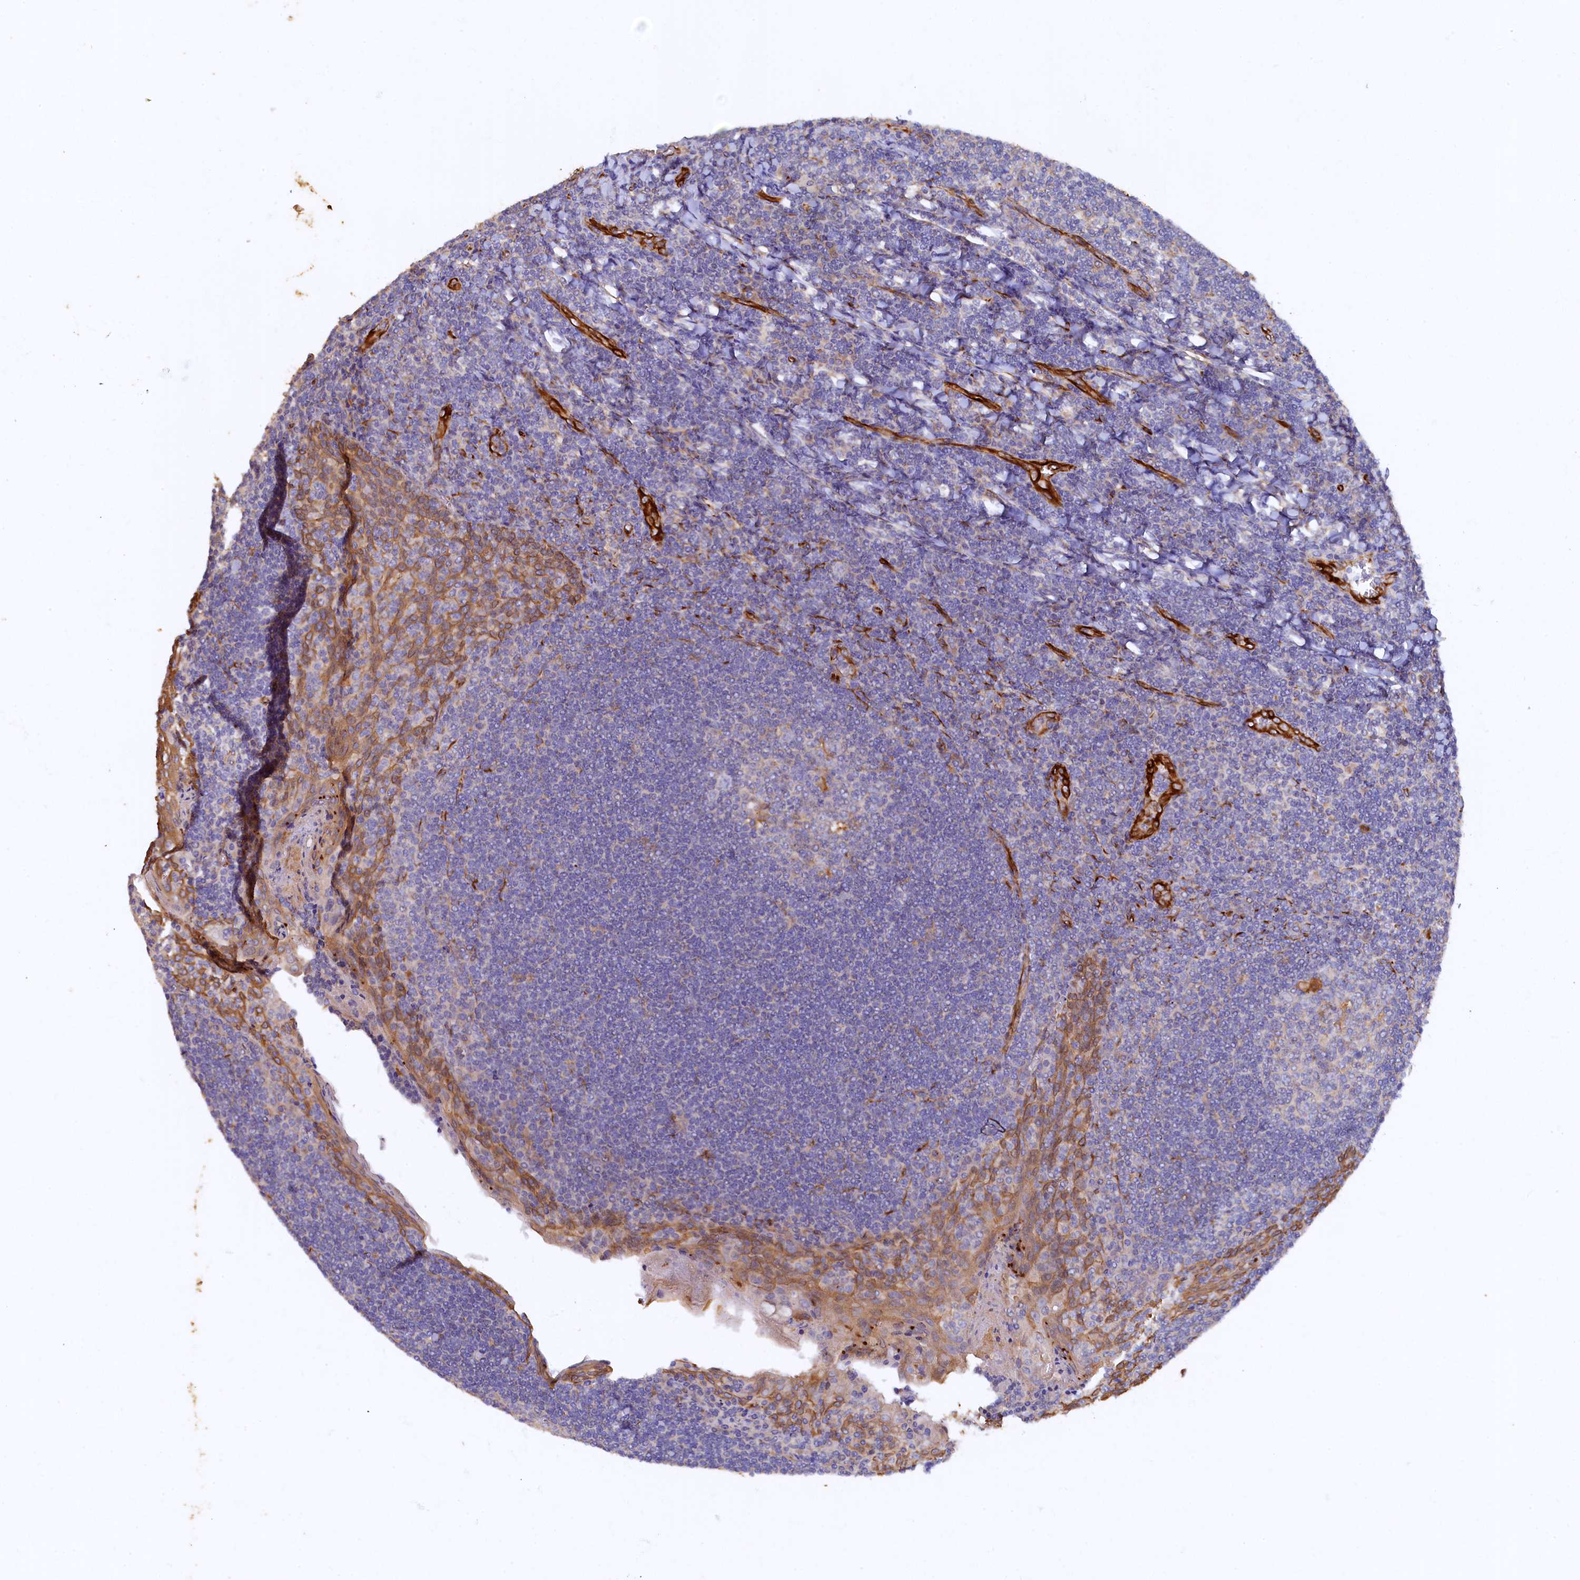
{"staining": {"intensity": "negative", "quantity": "none", "location": "none"}, "tissue": "tonsil", "cell_type": "Germinal center cells", "image_type": "normal", "snomed": [{"axis": "morphology", "description": "Normal tissue, NOS"}, {"axis": "topography", "description": "Tonsil"}], "caption": "Immunohistochemistry (IHC) of benign tonsil shows no positivity in germinal center cells.", "gene": "ARL11", "patient": {"sex": "male", "age": 27}}